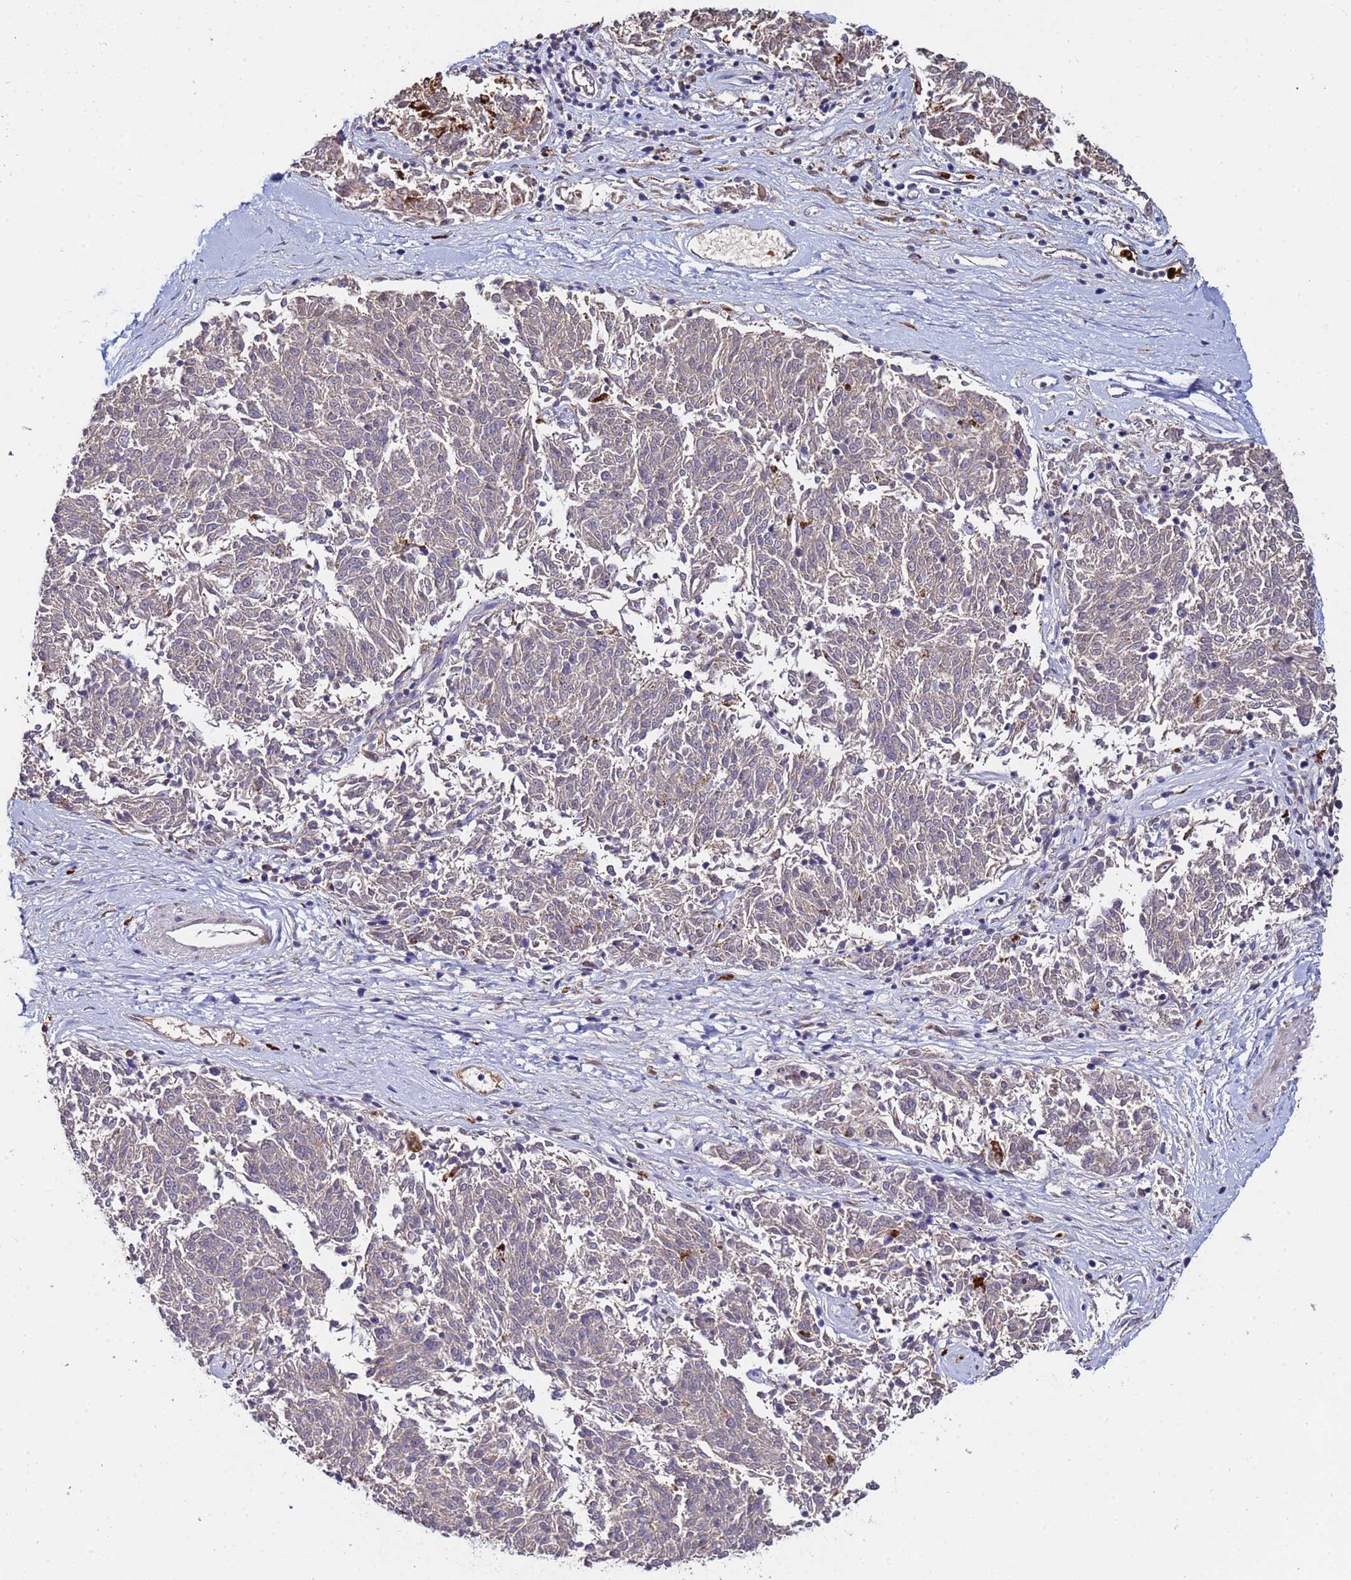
{"staining": {"intensity": "weak", "quantity": "25%-75%", "location": "cytoplasmic/membranous"}, "tissue": "melanoma", "cell_type": "Tumor cells", "image_type": "cancer", "snomed": [{"axis": "morphology", "description": "Malignant melanoma, NOS"}, {"axis": "topography", "description": "Skin"}], "caption": "This histopathology image reveals immunohistochemistry staining of human melanoma, with low weak cytoplasmic/membranous positivity in approximately 25%-75% of tumor cells.", "gene": "TUBAL3", "patient": {"sex": "female", "age": 72}}